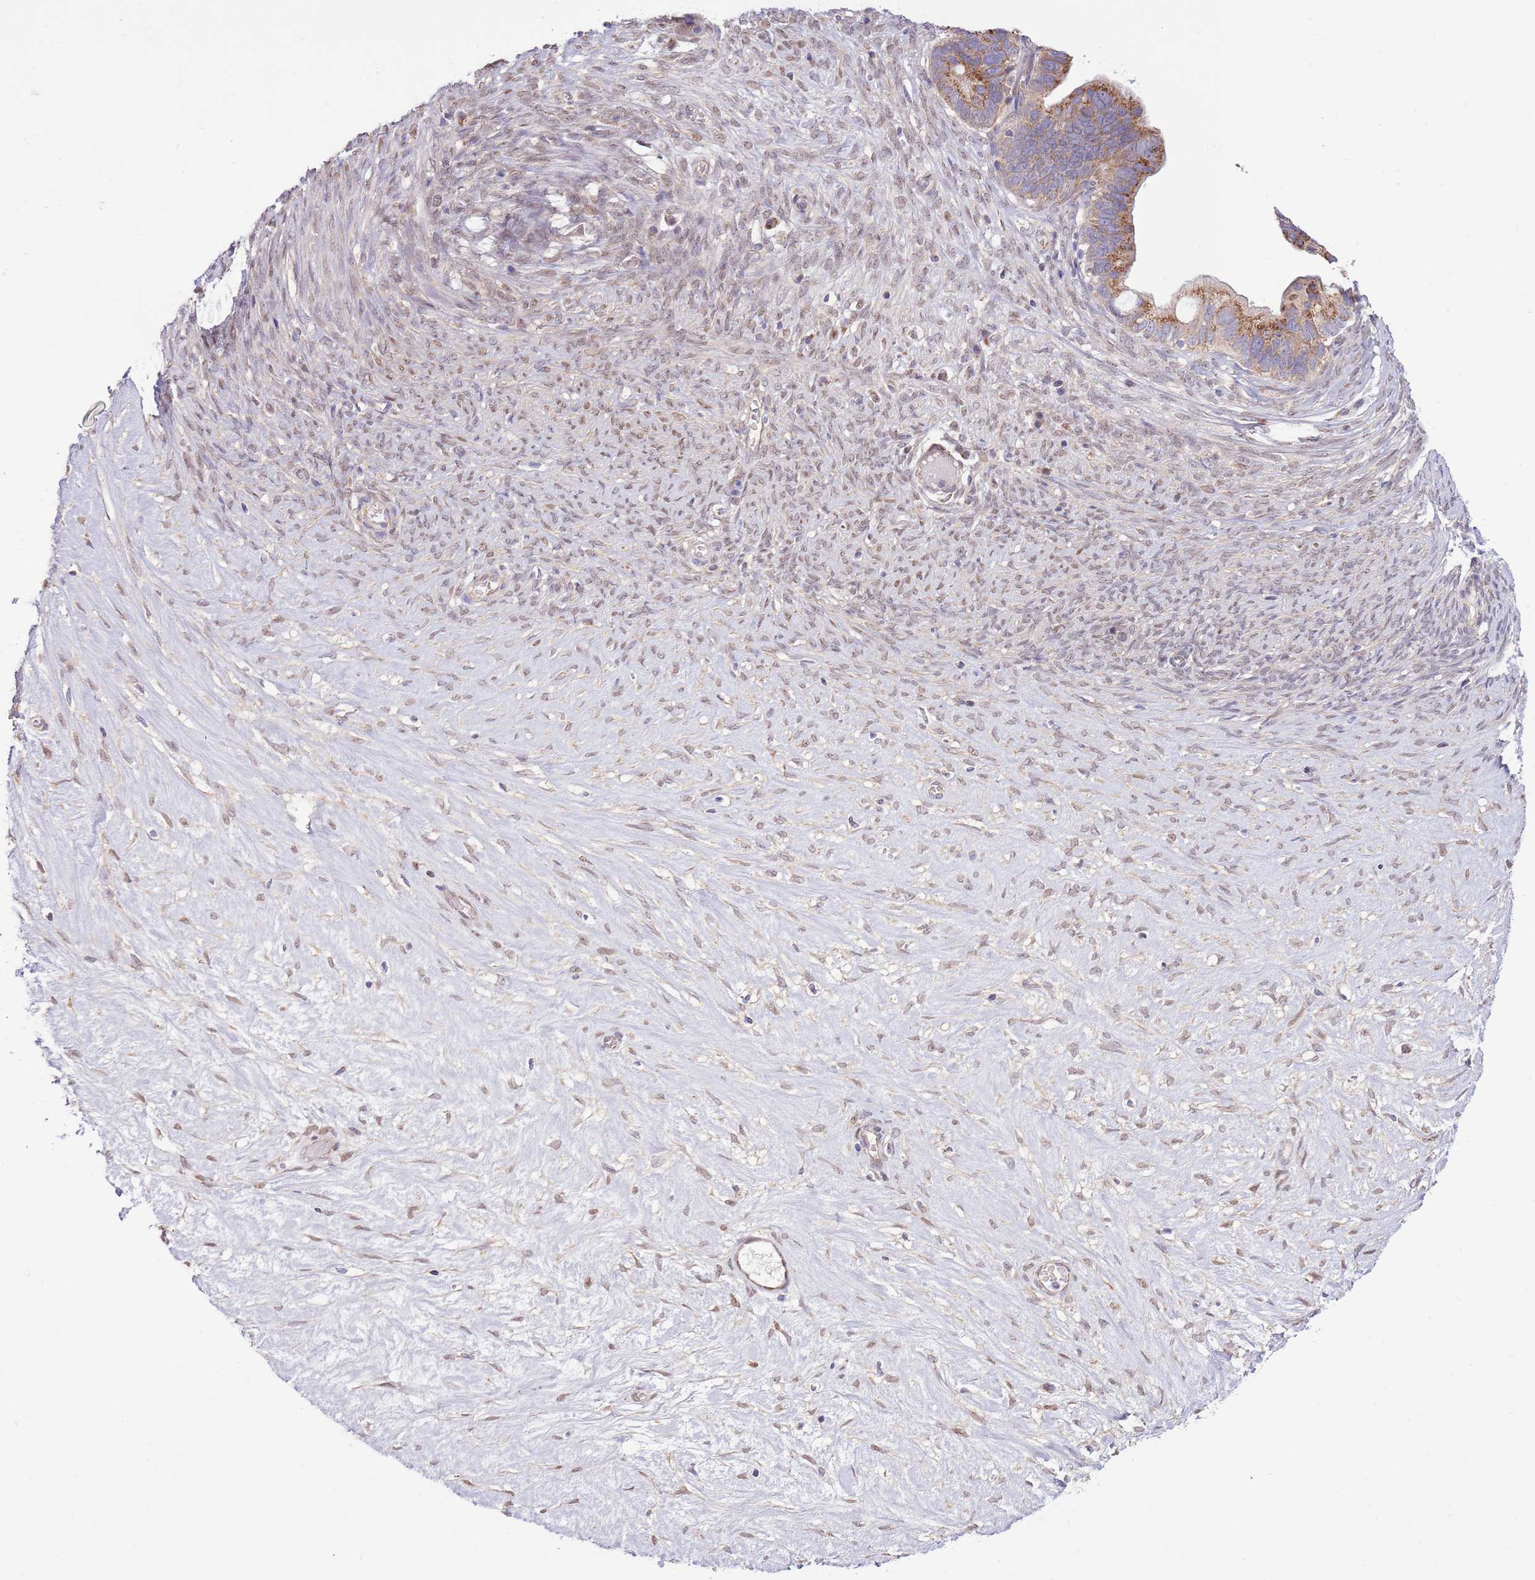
{"staining": {"intensity": "moderate", "quantity": ">75%", "location": "cytoplasmic/membranous"}, "tissue": "ovarian cancer", "cell_type": "Tumor cells", "image_type": "cancer", "snomed": [{"axis": "morphology", "description": "Cystadenocarcinoma, serous, NOS"}, {"axis": "topography", "description": "Ovary"}], "caption": "This histopathology image demonstrates immunohistochemistry (IHC) staining of human ovarian serous cystadenocarcinoma, with medium moderate cytoplasmic/membranous positivity in approximately >75% of tumor cells.", "gene": "ARL2BP", "patient": {"sex": "female", "age": 56}}